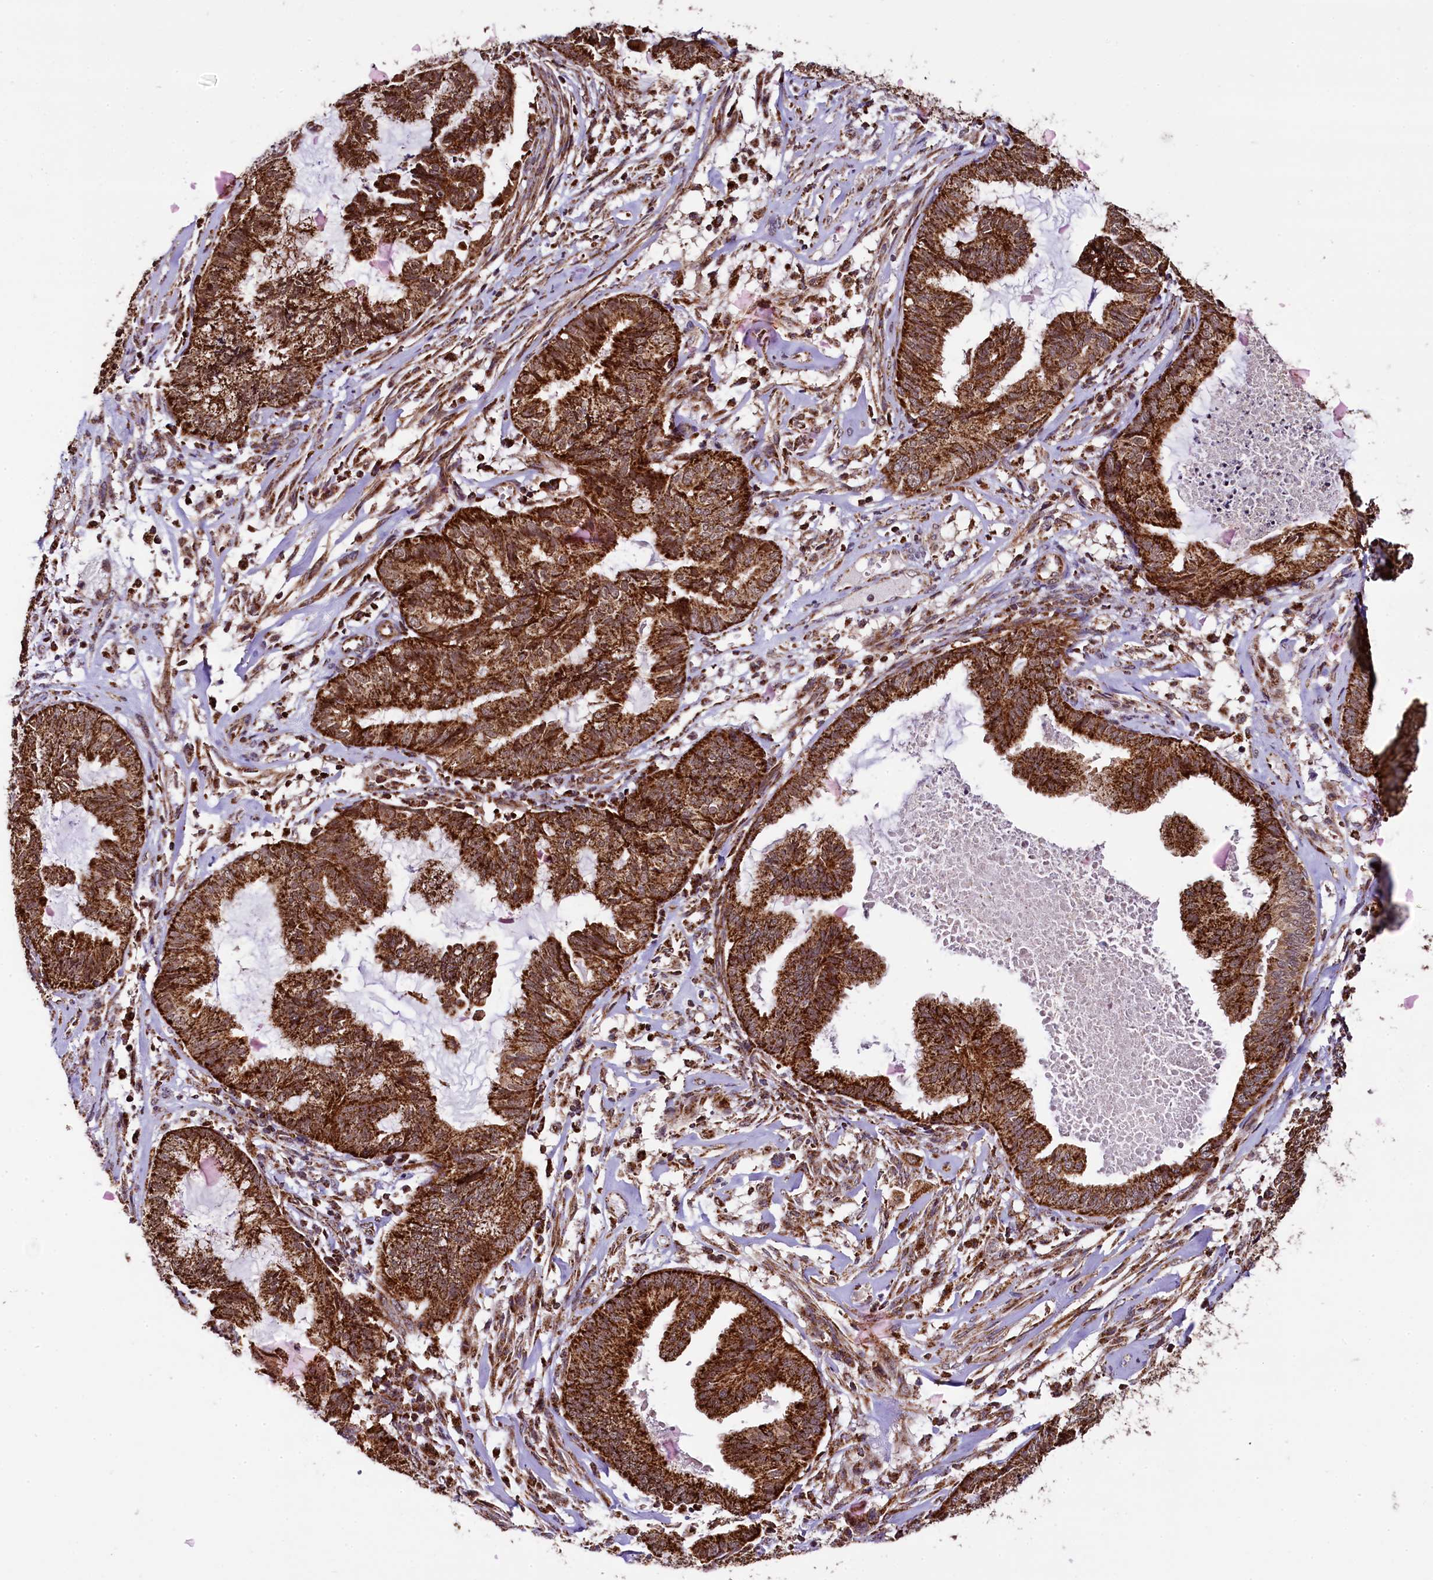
{"staining": {"intensity": "strong", "quantity": ">75%", "location": "cytoplasmic/membranous"}, "tissue": "endometrial cancer", "cell_type": "Tumor cells", "image_type": "cancer", "snomed": [{"axis": "morphology", "description": "Adenocarcinoma, NOS"}, {"axis": "topography", "description": "Endometrium"}], "caption": "This histopathology image reveals immunohistochemistry (IHC) staining of human endometrial adenocarcinoma, with high strong cytoplasmic/membranous expression in about >75% of tumor cells.", "gene": "KLC2", "patient": {"sex": "female", "age": 86}}